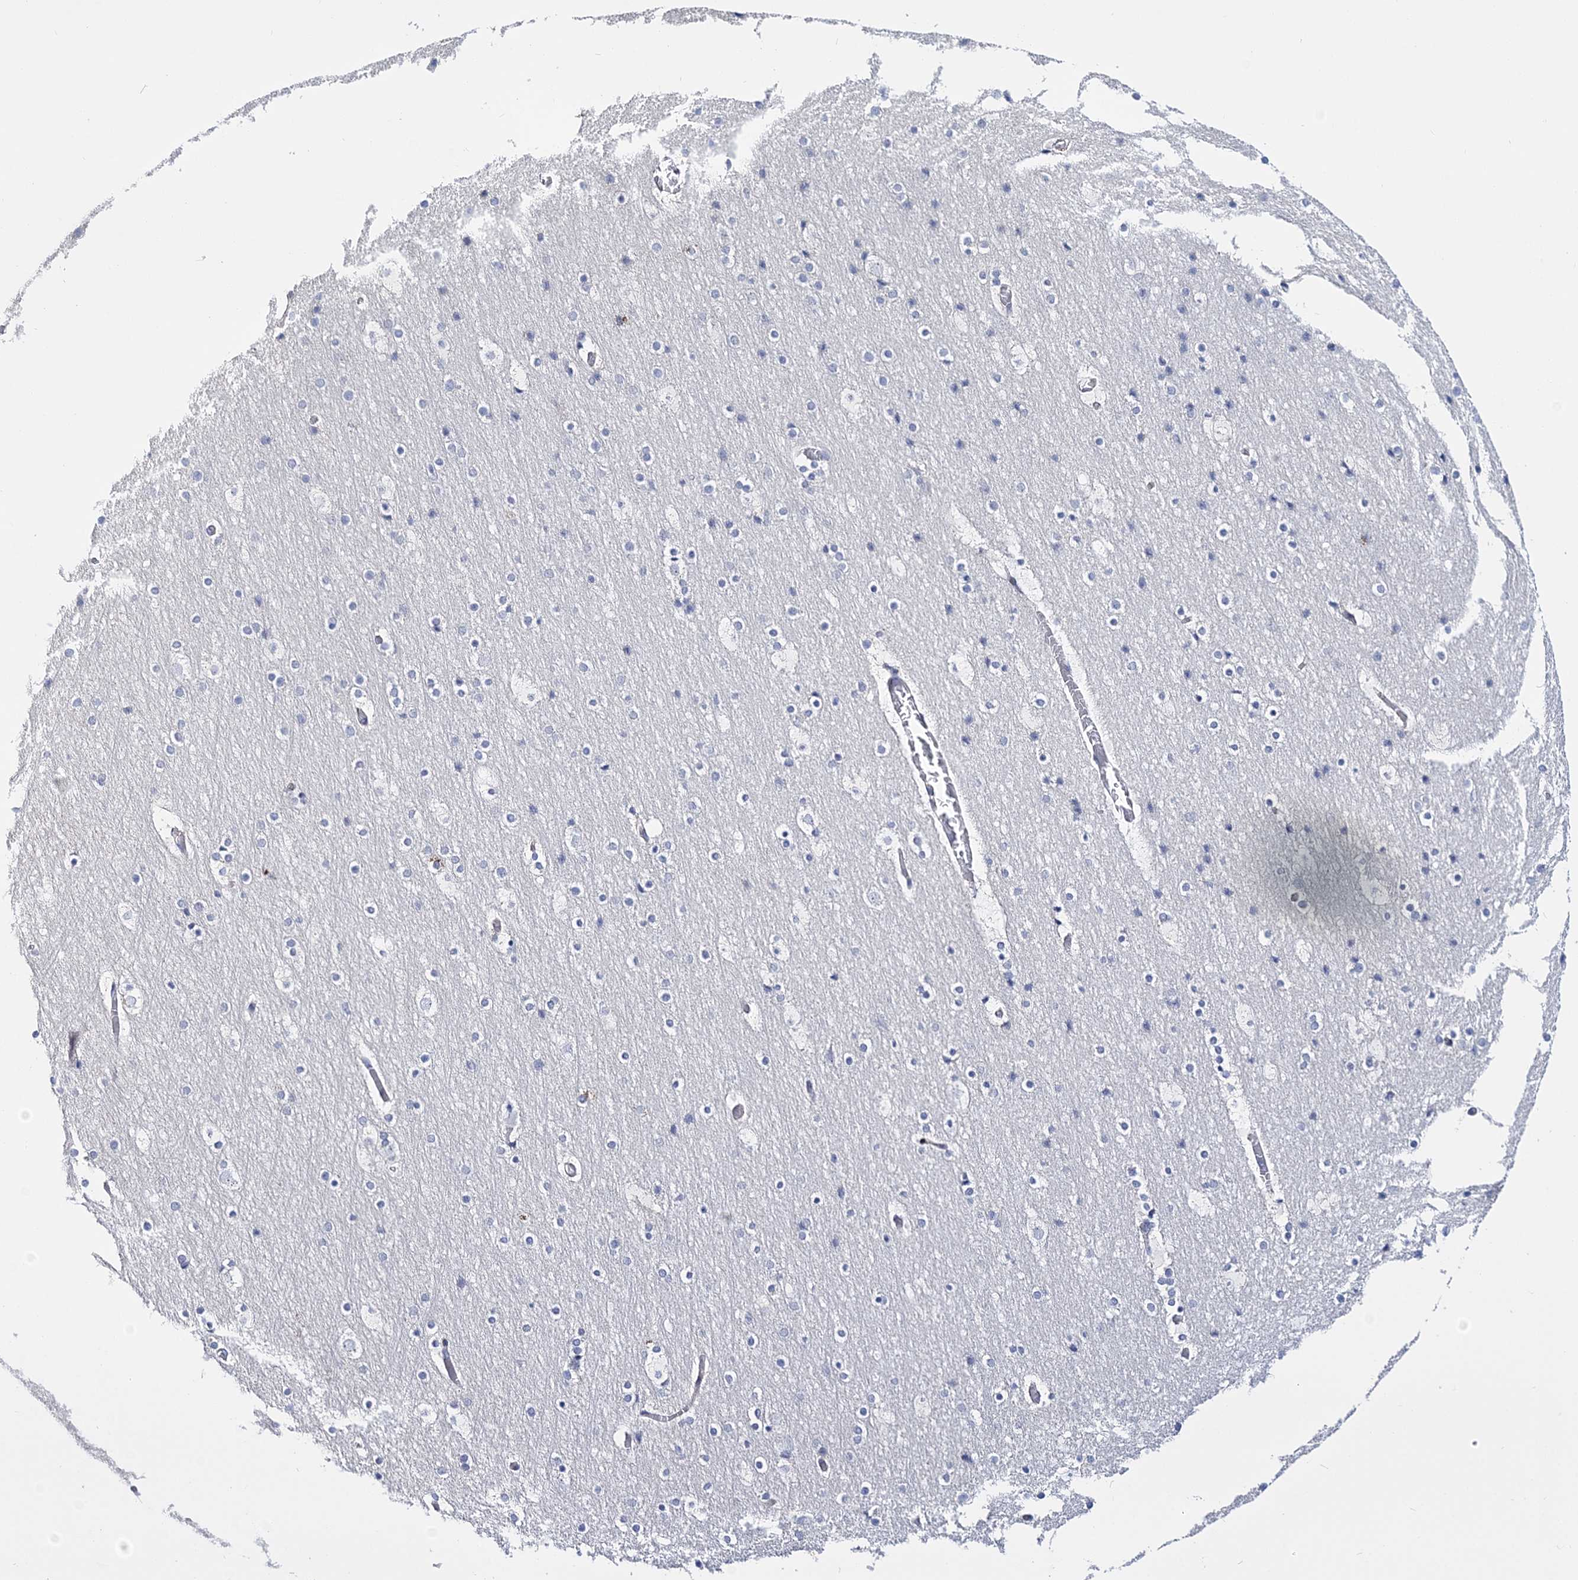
{"staining": {"intensity": "negative", "quantity": "none", "location": "none"}, "tissue": "cerebral cortex", "cell_type": "Endothelial cells", "image_type": "normal", "snomed": [{"axis": "morphology", "description": "Normal tissue, NOS"}, {"axis": "topography", "description": "Cerebral cortex"}], "caption": "The photomicrograph demonstrates no significant positivity in endothelial cells of cerebral cortex. (Stains: DAB IHC with hematoxylin counter stain, Microscopy: brightfield microscopy at high magnification).", "gene": "ANO1", "patient": {"sex": "male", "age": 57}}